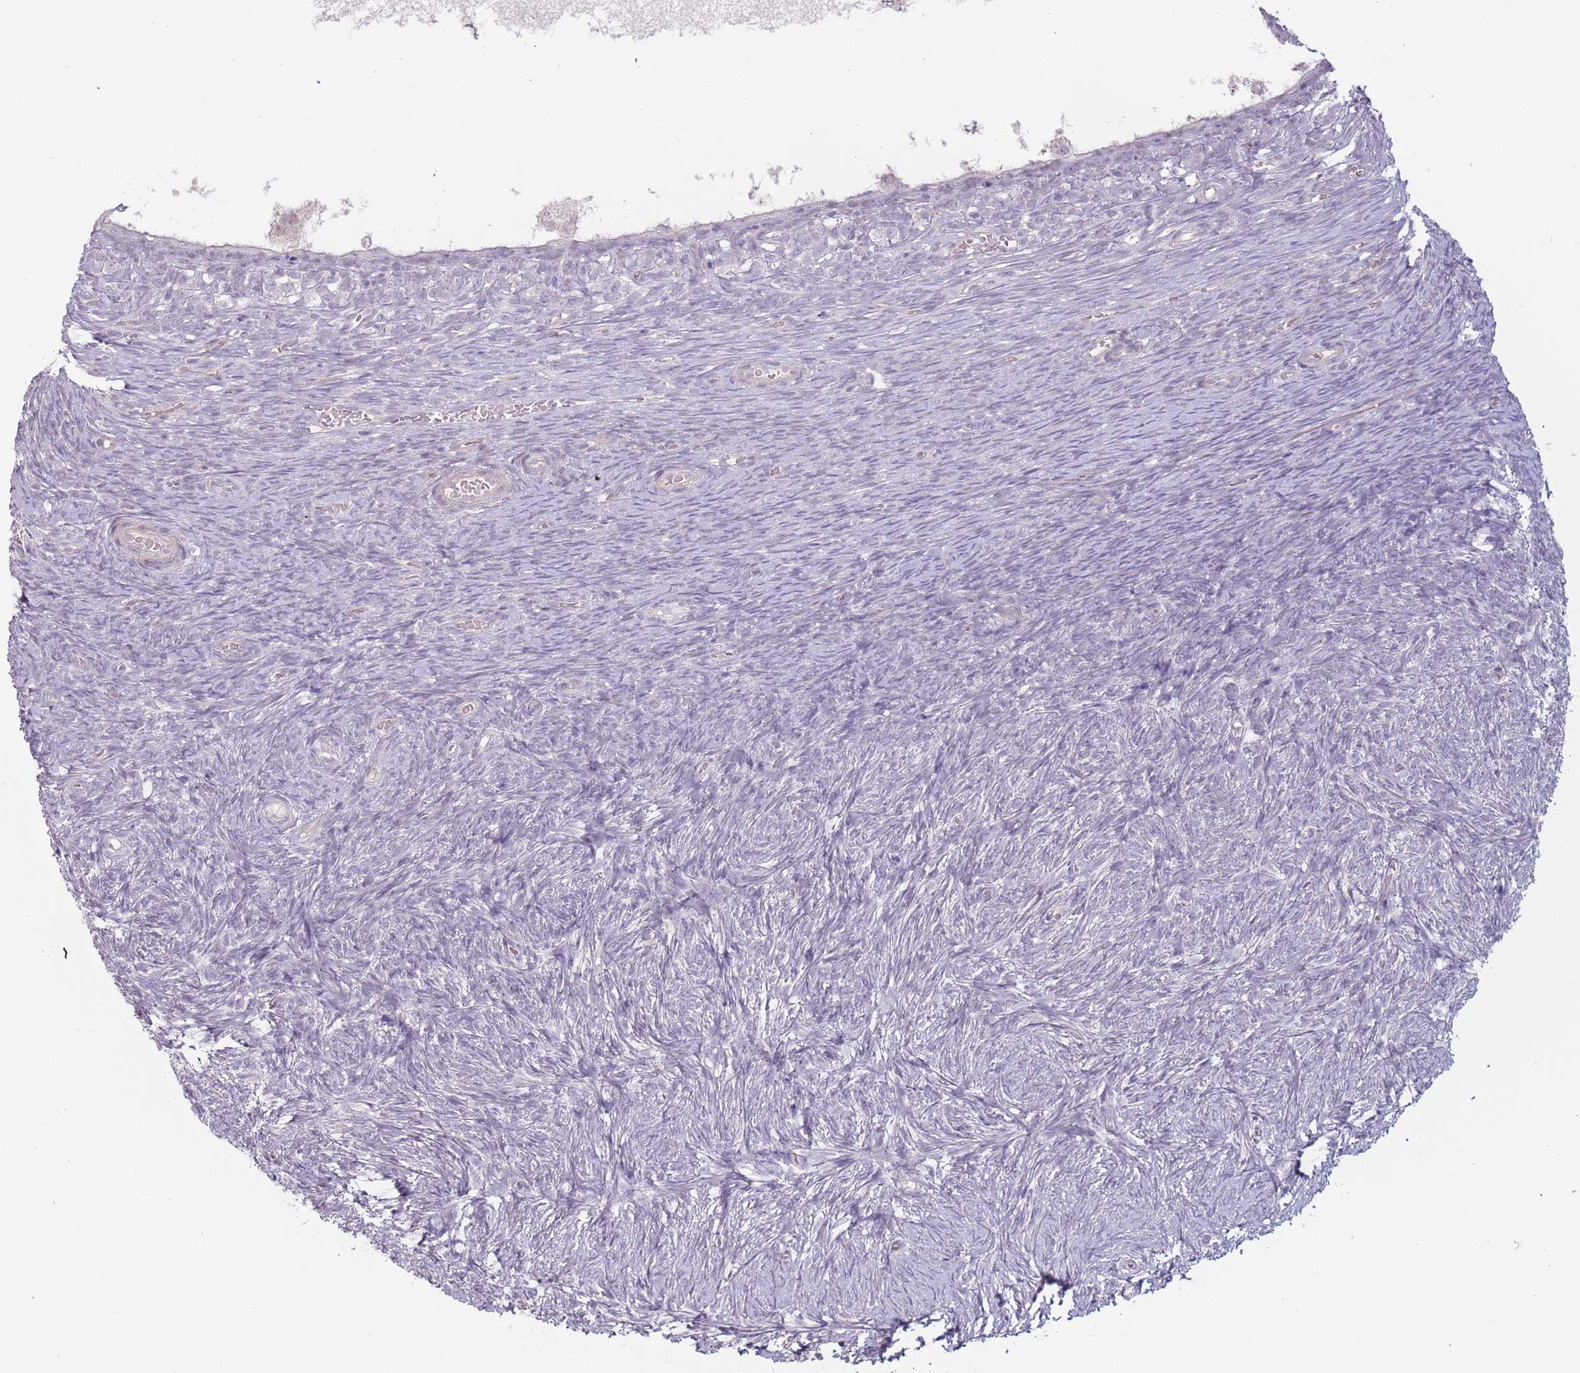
{"staining": {"intensity": "negative", "quantity": "none", "location": "none"}, "tissue": "ovary", "cell_type": "Ovarian stroma cells", "image_type": "normal", "snomed": [{"axis": "morphology", "description": "Normal tissue, NOS"}, {"axis": "topography", "description": "Ovary"}], "caption": "This is an immunohistochemistry (IHC) histopathology image of benign ovary. There is no positivity in ovarian stroma cells.", "gene": "RFX2", "patient": {"sex": "female", "age": 39}}